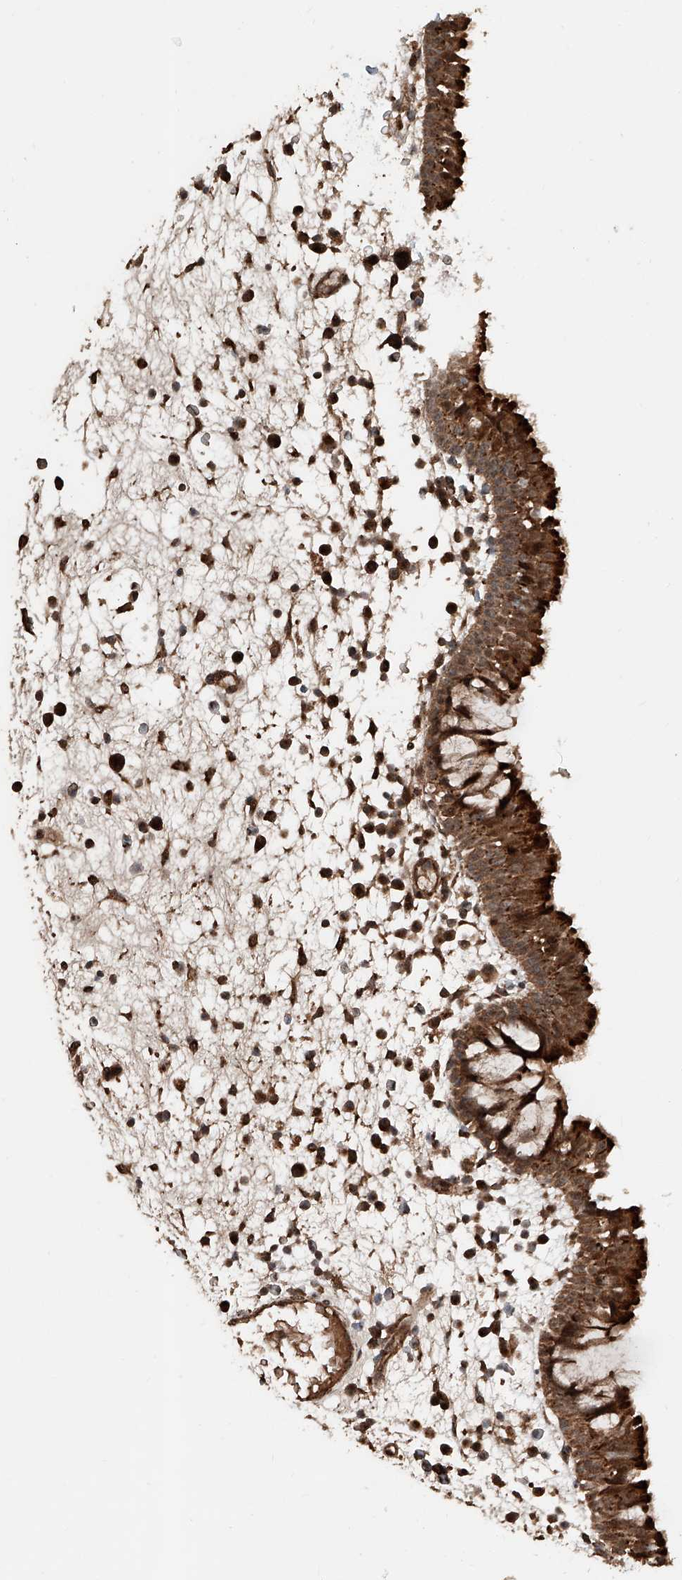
{"staining": {"intensity": "strong", "quantity": ">75%", "location": "cytoplasmic/membranous,nuclear"}, "tissue": "nasopharynx", "cell_type": "Respiratory epithelial cells", "image_type": "normal", "snomed": [{"axis": "morphology", "description": "Normal tissue, NOS"}, {"axis": "morphology", "description": "Inflammation, NOS"}, {"axis": "morphology", "description": "Malignant melanoma, Metastatic site"}, {"axis": "topography", "description": "Nasopharynx"}], "caption": "Immunohistochemical staining of benign nasopharynx displays strong cytoplasmic/membranous,nuclear protein positivity in approximately >75% of respiratory epithelial cells.", "gene": "ZSCAN29", "patient": {"sex": "male", "age": 70}}